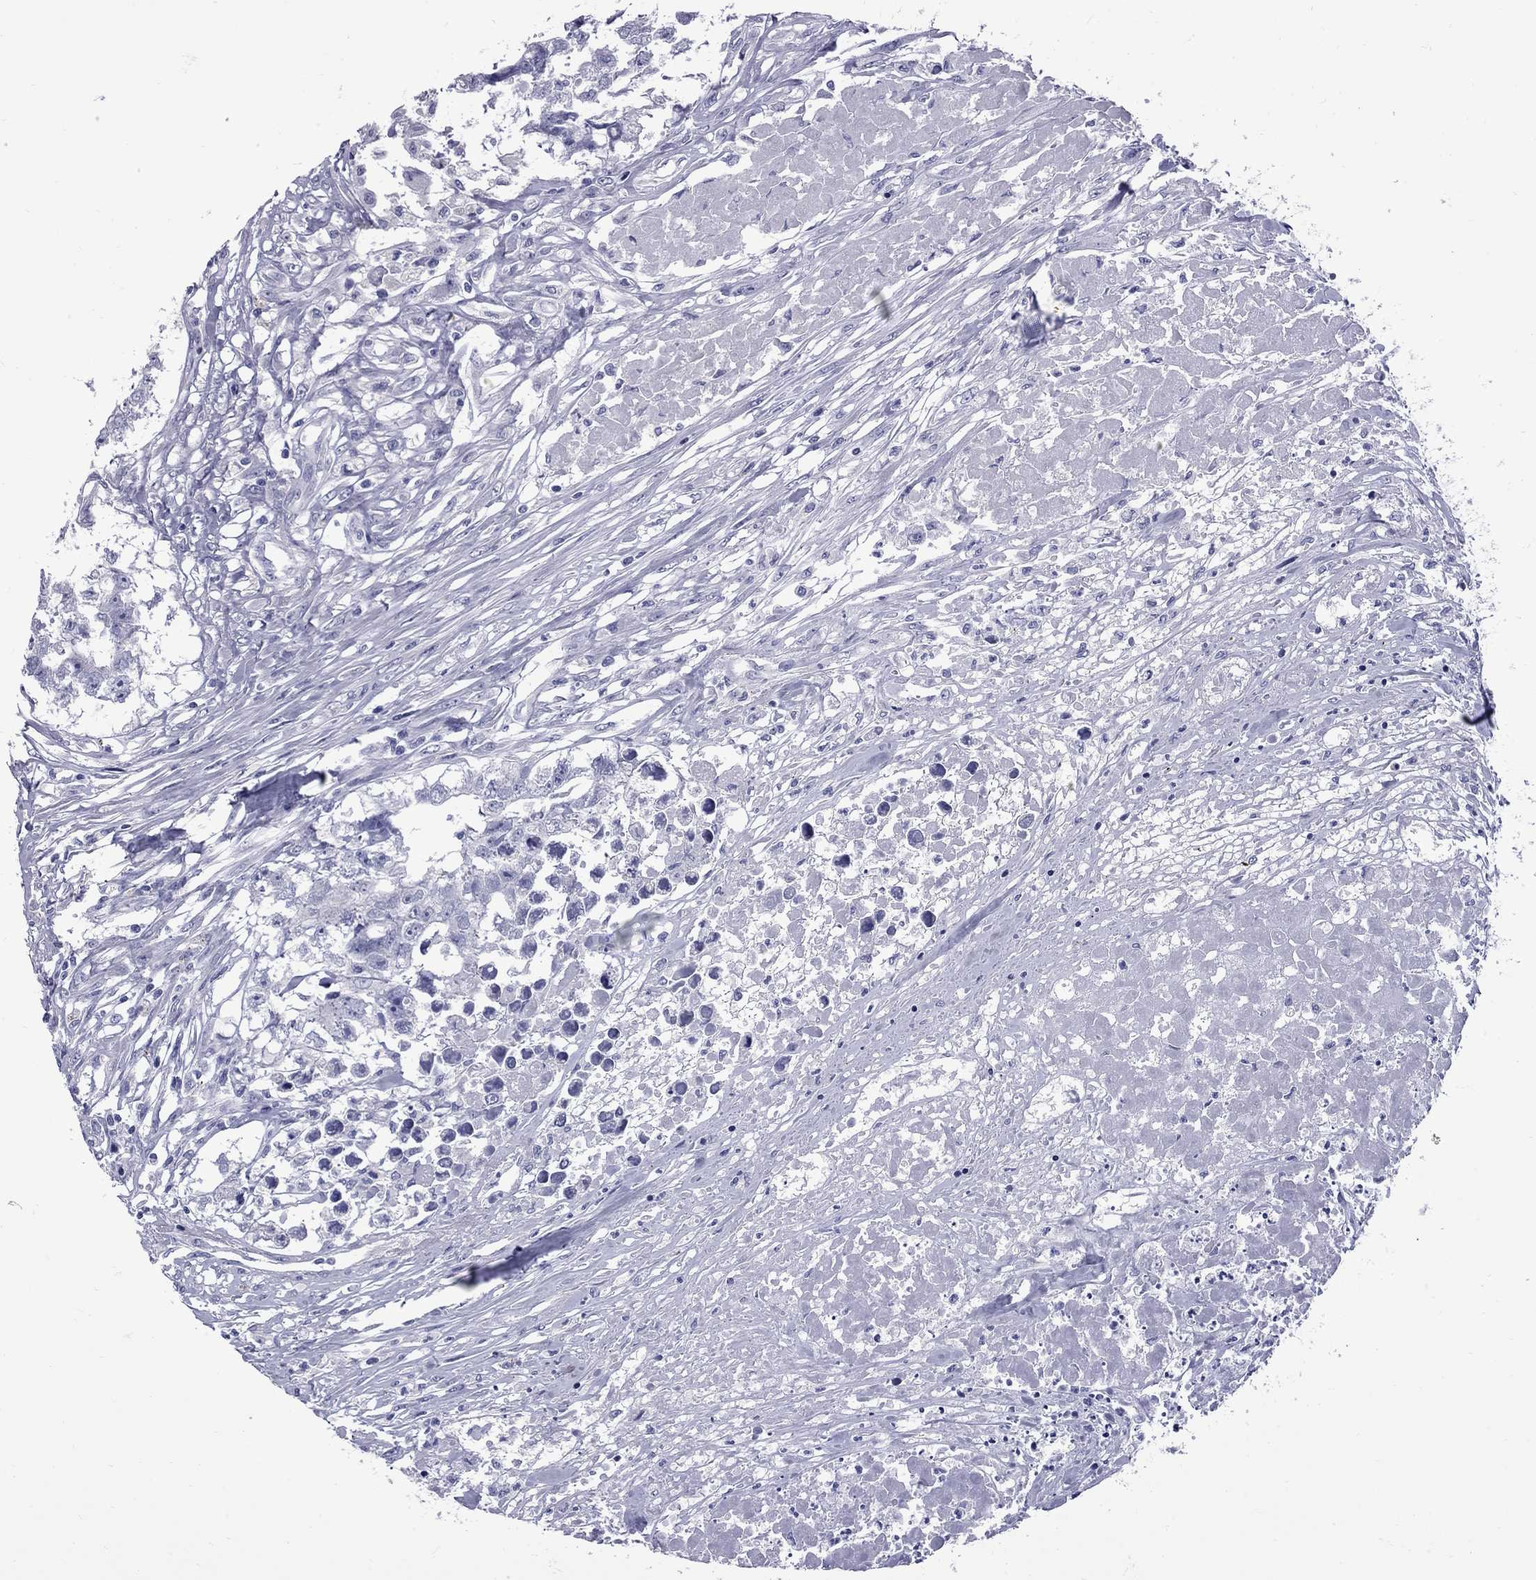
{"staining": {"intensity": "negative", "quantity": "none", "location": "none"}, "tissue": "testis cancer", "cell_type": "Tumor cells", "image_type": "cancer", "snomed": [{"axis": "morphology", "description": "Carcinoma, Embryonal, NOS"}, {"axis": "morphology", "description": "Teratoma, malignant, NOS"}, {"axis": "topography", "description": "Testis"}], "caption": "Human embryonal carcinoma (testis) stained for a protein using IHC exhibits no positivity in tumor cells.", "gene": "EPPIN", "patient": {"sex": "male", "age": 44}}